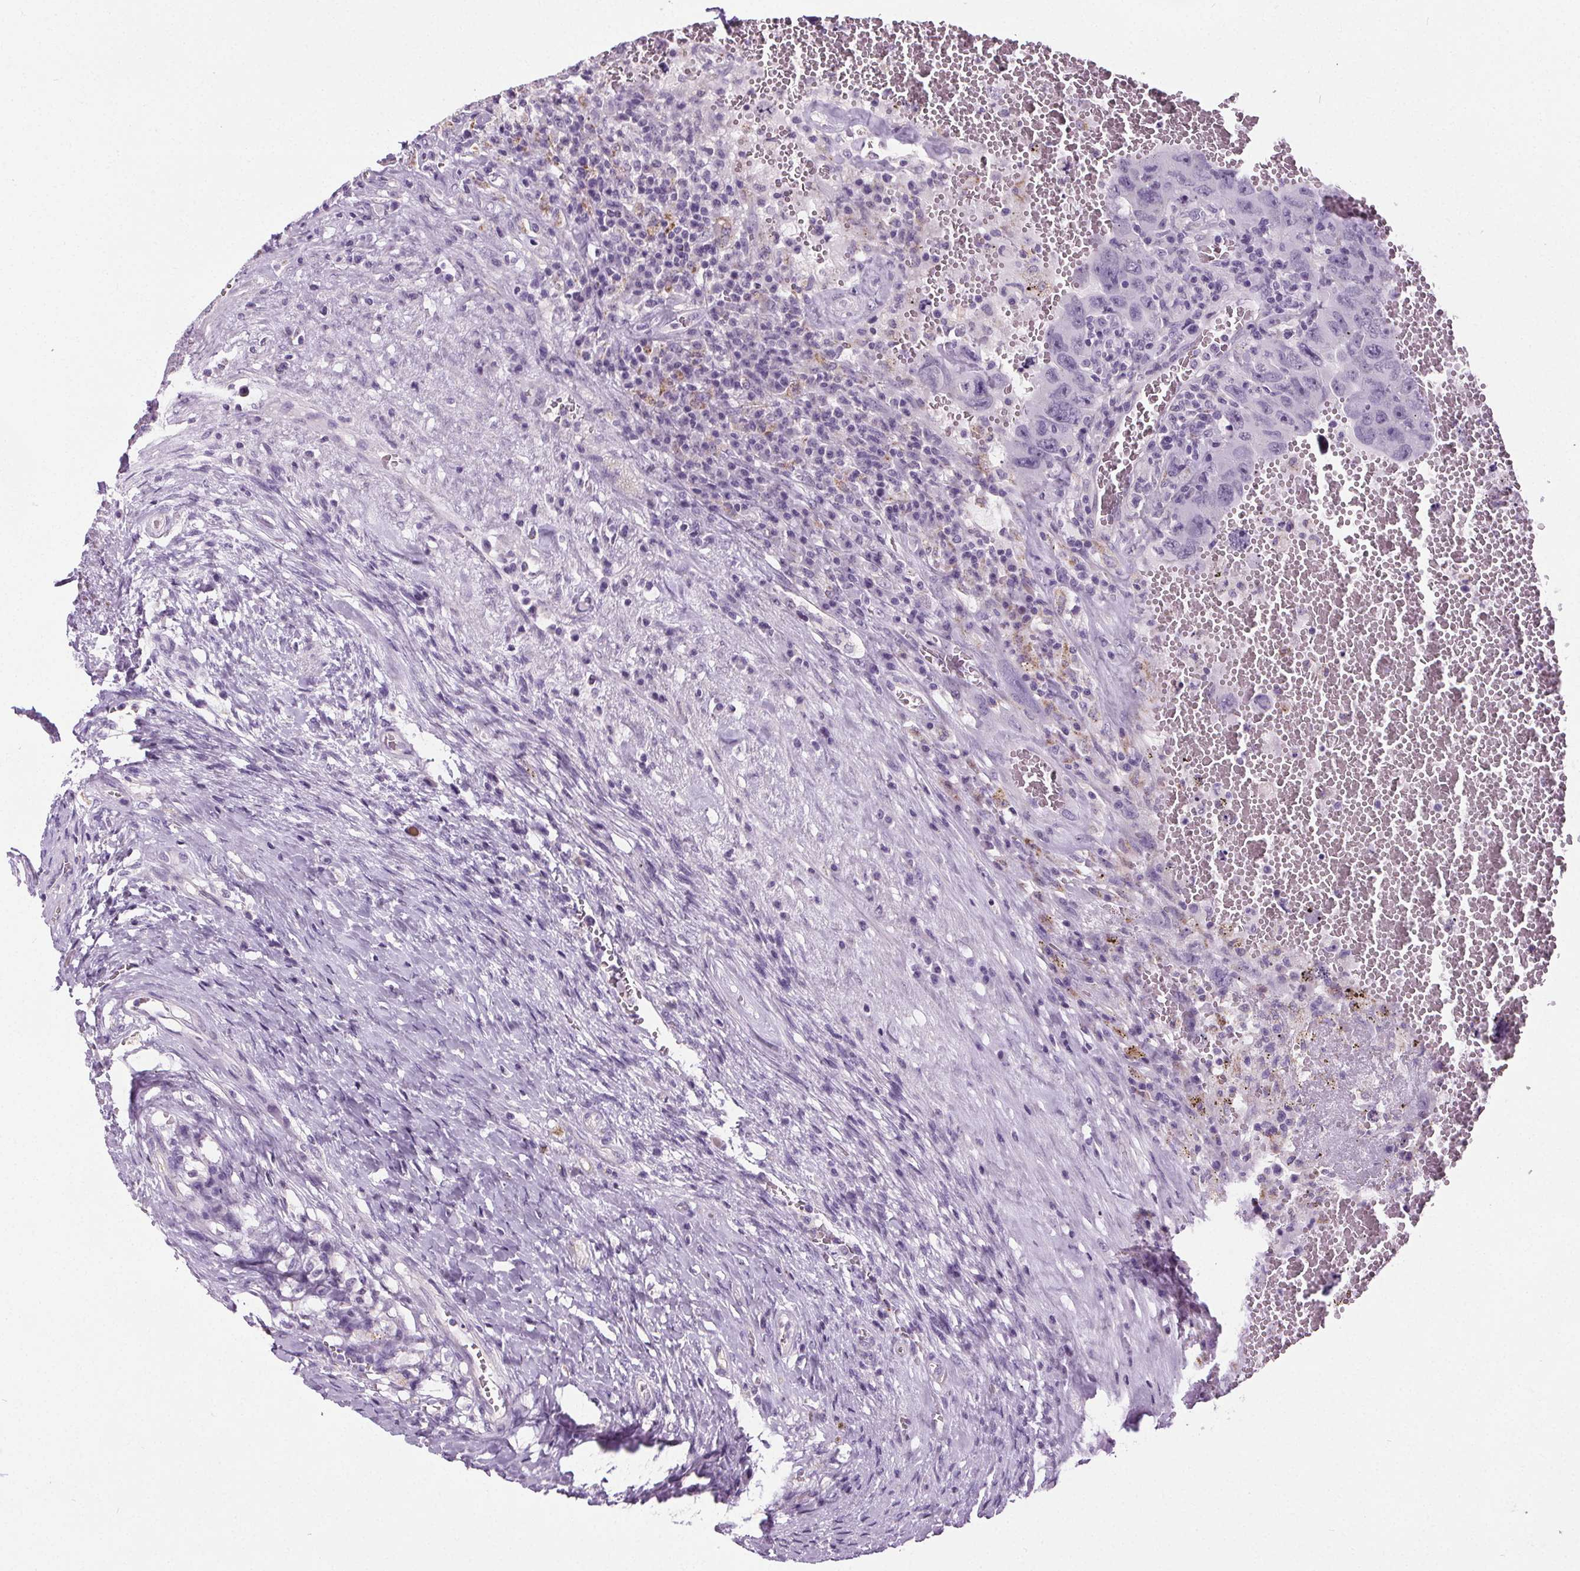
{"staining": {"intensity": "negative", "quantity": "none", "location": "none"}, "tissue": "testis cancer", "cell_type": "Tumor cells", "image_type": "cancer", "snomed": [{"axis": "morphology", "description": "Carcinoma, Embryonal, NOS"}, {"axis": "topography", "description": "Testis"}], "caption": "Protein analysis of testis cancer displays no significant expression in tumor cells. Brightfield microscopy of immunohistochemistry (IHC) stained with DAB (3,3'-diaminobenzidine) (brown) and hematoxylin (blue), captured at high magnification.", "gene": "GPIHBP1", "patient": {"sex": "male", "age": 26}}